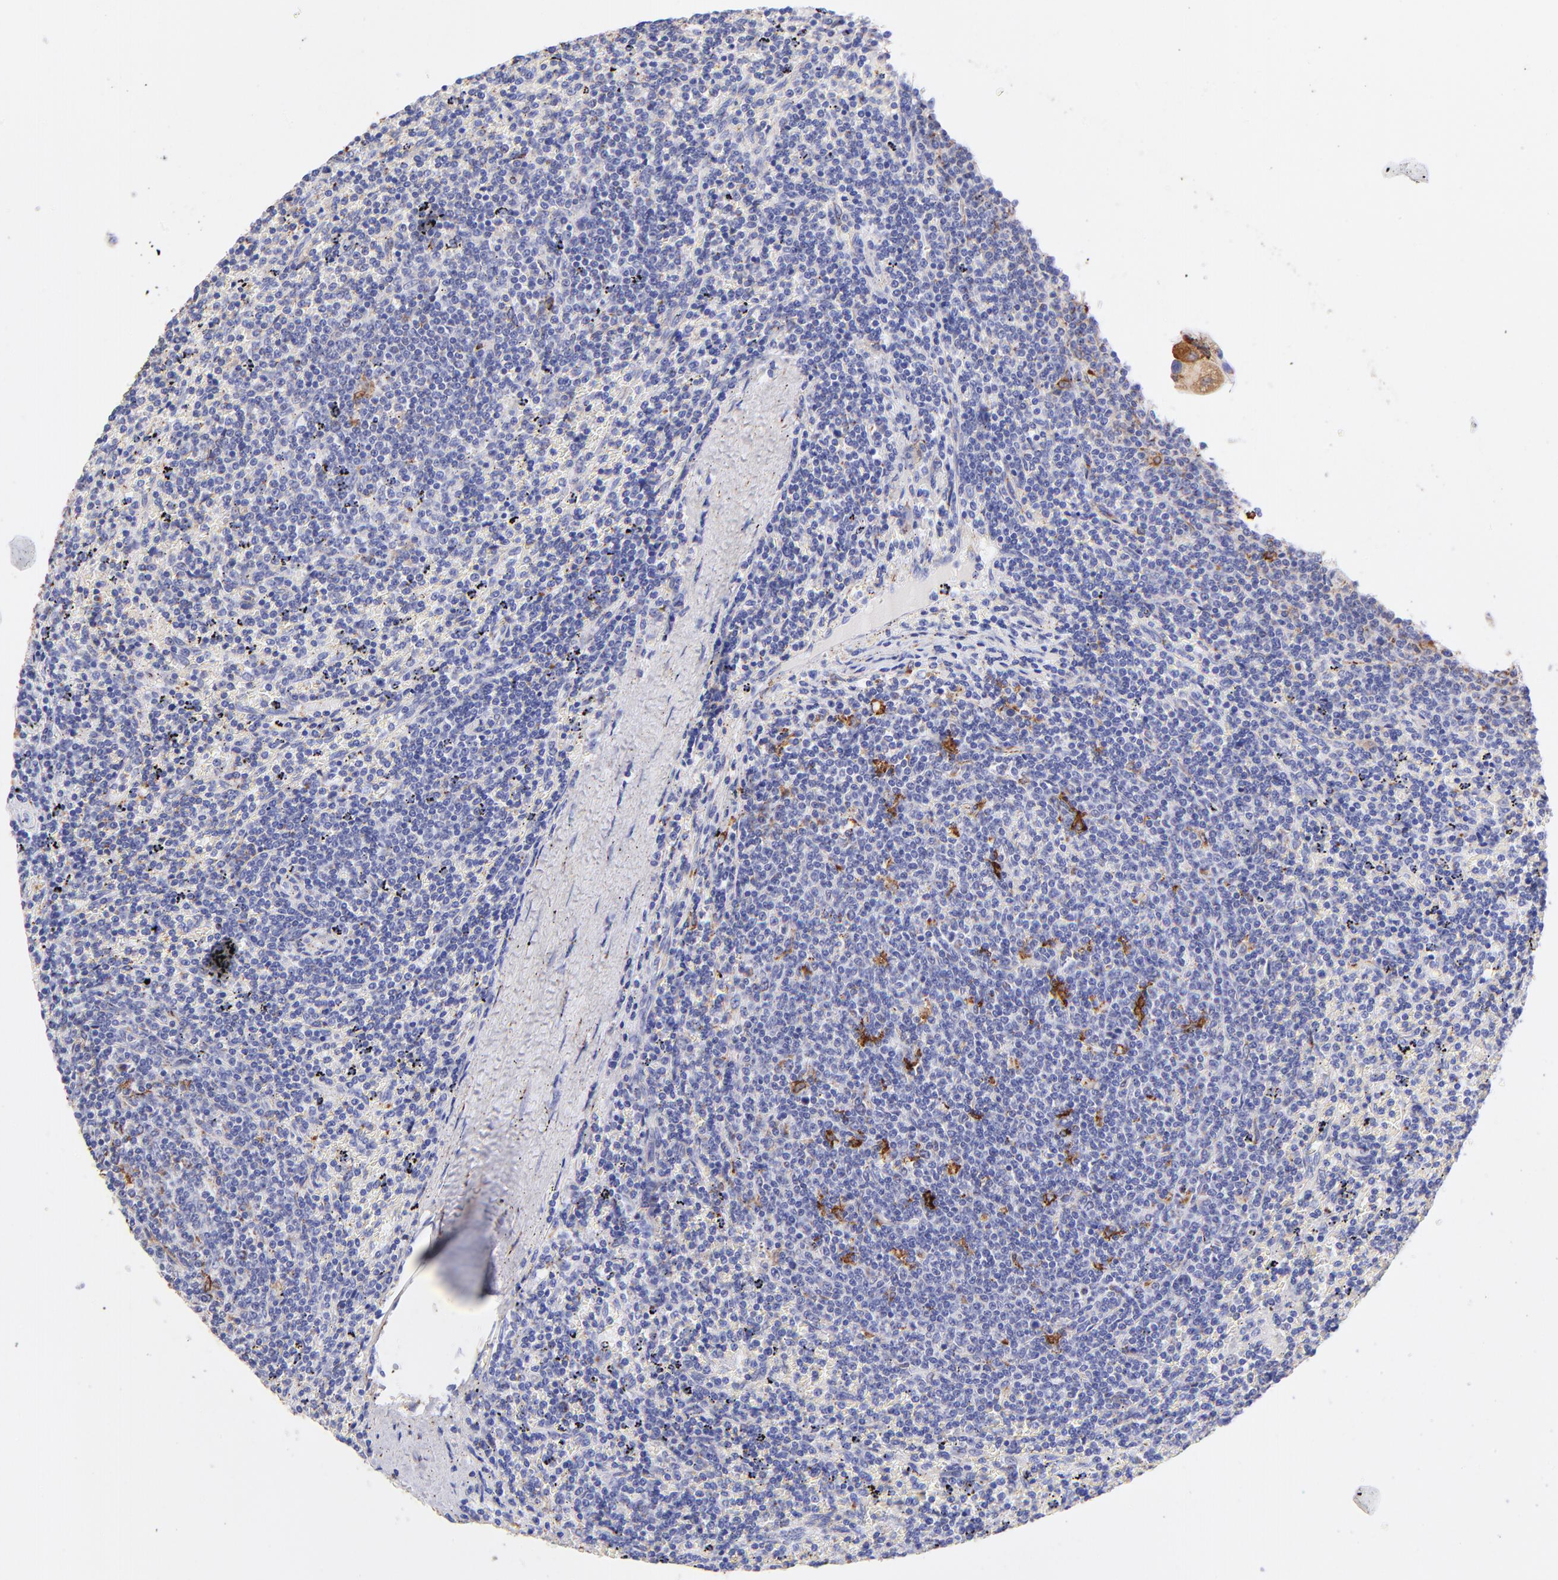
{"staining": {"intensity": "negative", "quantity": "none", "location": "none"}, "tissue": "lymphoma", "cell_type": "Tumor cells", "image_type": "cancer", "snomed": [{"axis": "morphology", "description": "Malignant lymphoma, non-Hodgkin's type, Low grade"}, {"axis": "topography", "description": "Spleen"}], "caption": "High magnification brightfield microscopy of malignant lymphoma, non-Hodgkin's type (low-grade) stained with DAB (brown) and counterstained with hematoxylin (blue): tumor cells show no significant positivity.", "gene": "SPARC", "patient": {"sex": "female", "age": 50}}